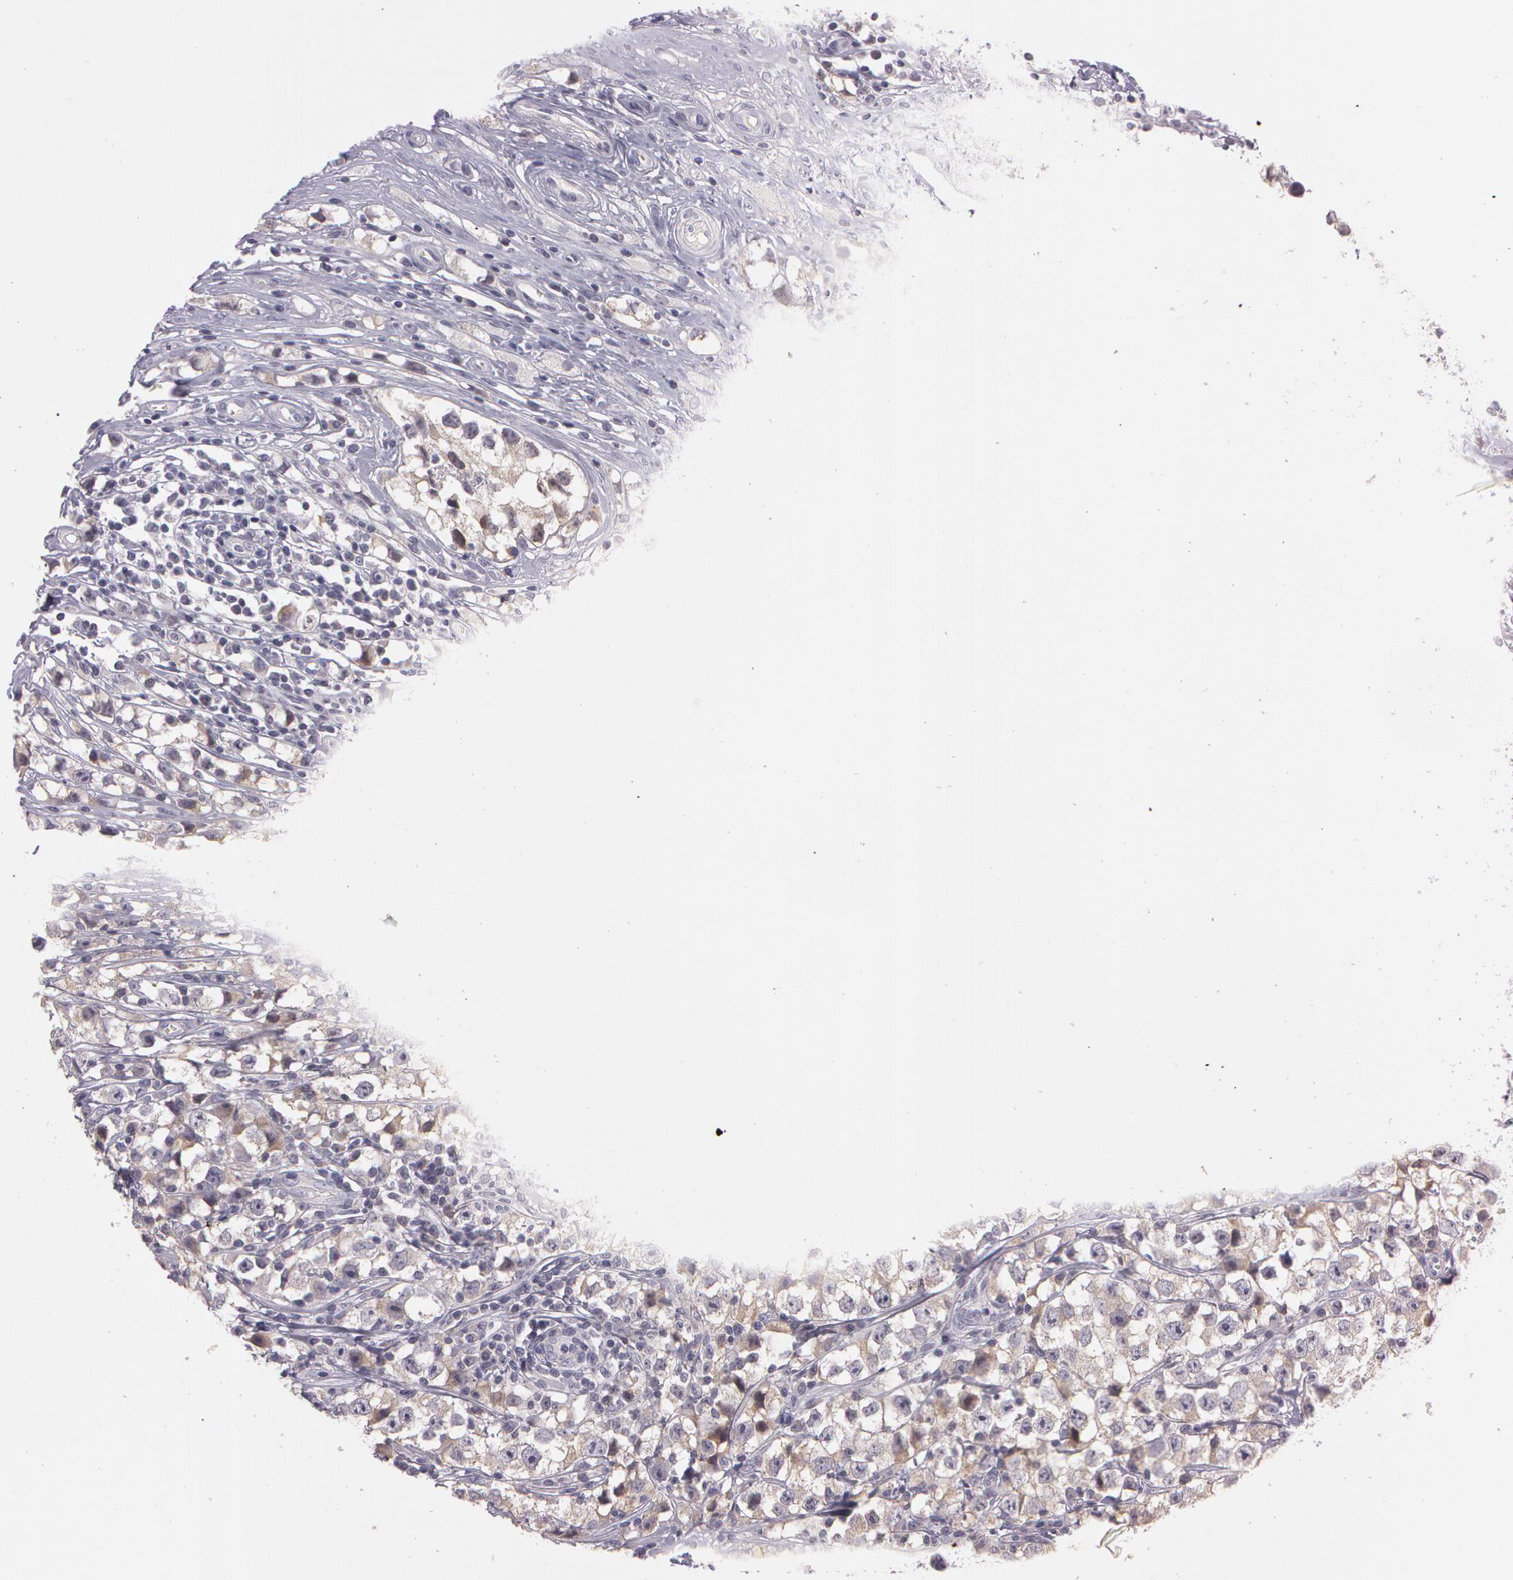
{"staining": {"intensity": "weak", "quantity": "25%-75%", "location": "cytoplasmic/membranous"}, "tissue": "testis cancer", "cell_type": "Tumor cells", "image_type": "cancer", "snomed": [{"axis": "morphology", "description": "Seminoma, NOS"}, {"axis": "topography", "description": "Testis"}], "caption": "IHC micrograph of neoplastic tissue: human testis cancer stained using immunohistochemistry demonstrates low levels of weak protein expression localized specifically in the cytoplasmic/membranous of tumor cells, appearing as a cytoplasmic/membranous brown color.", "gene": "MXRA5", "patient": {"sex": "male", "age": 35}}